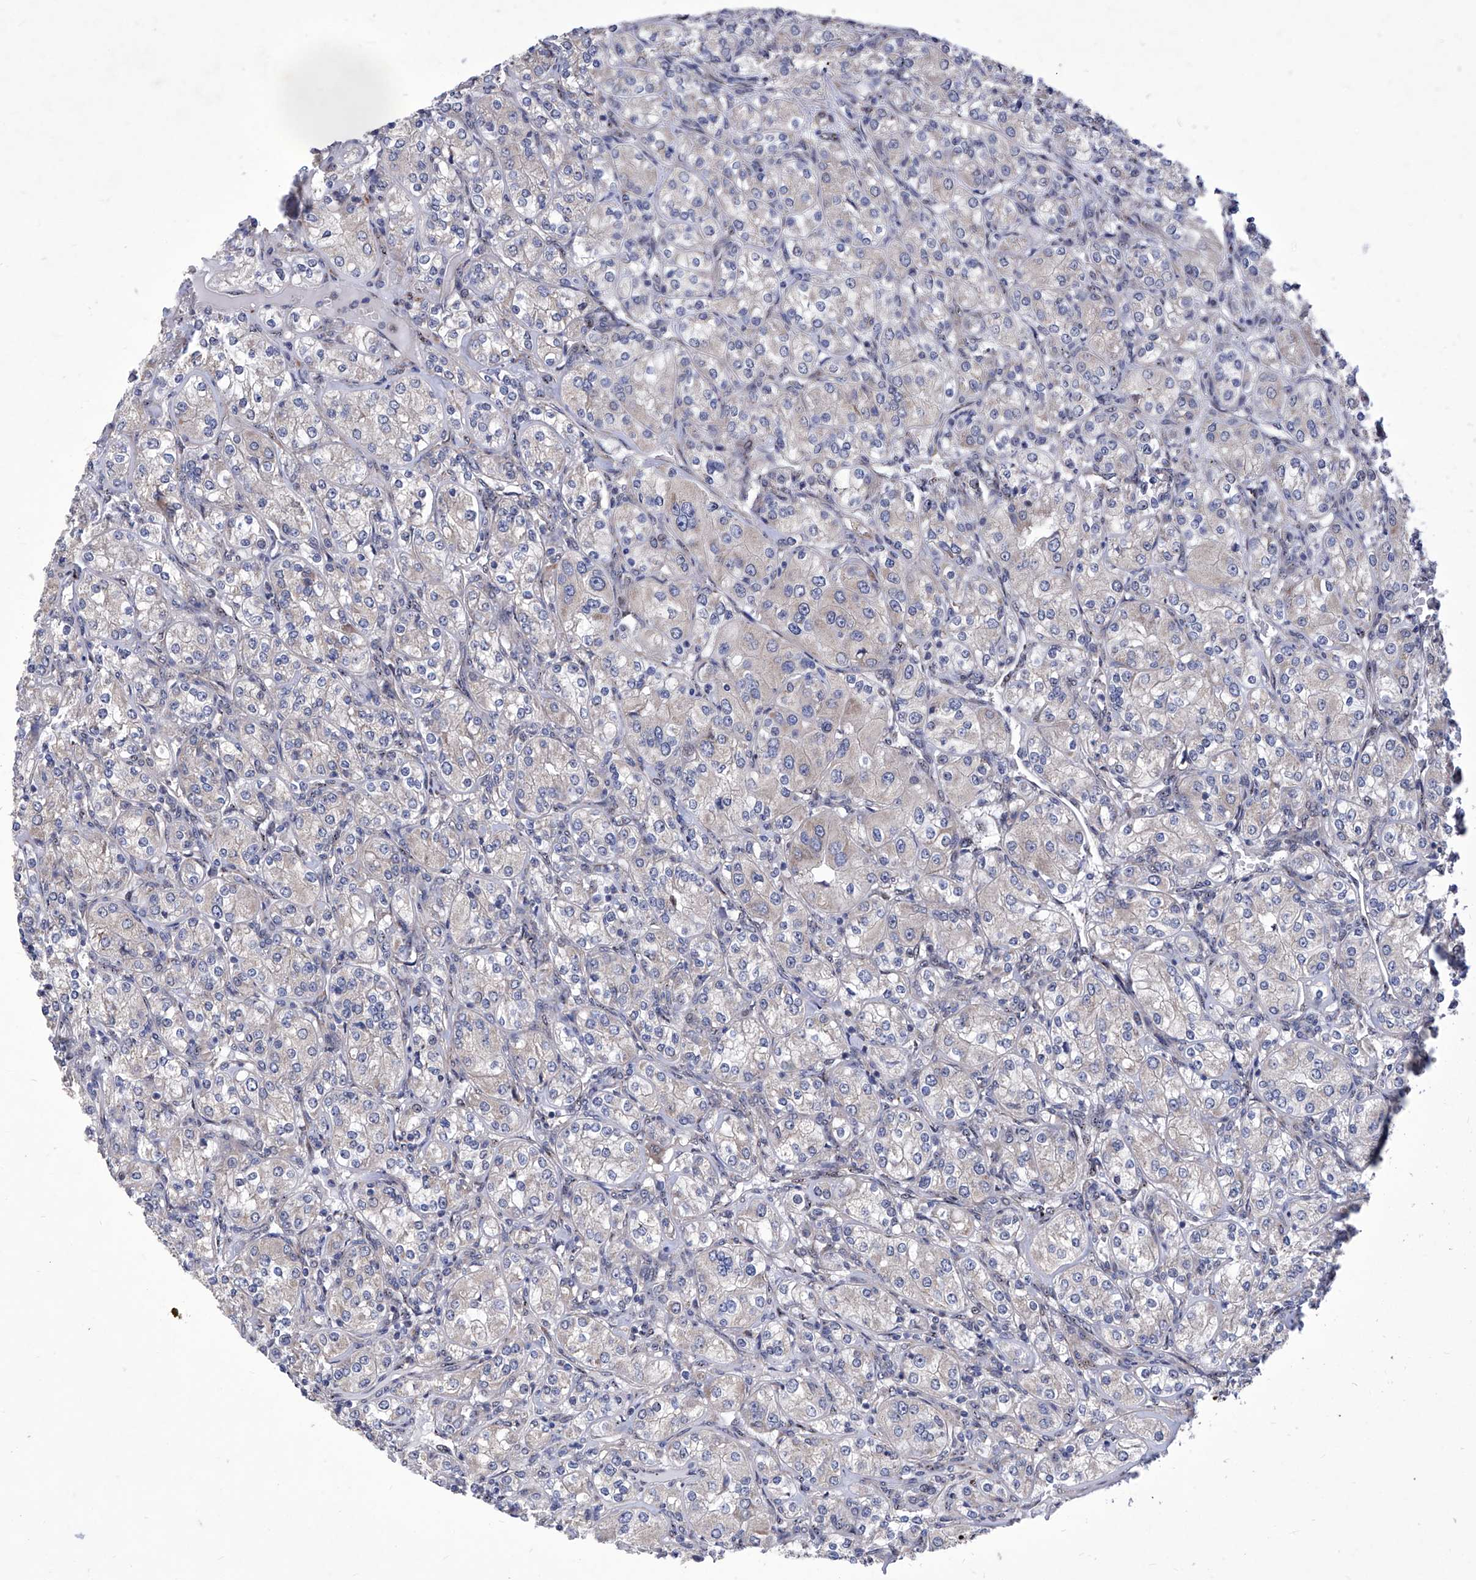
{"staining": {"intensity": "negative", "quantity": "none", "location": "none"}, "tissue": "renal cancer", "cell_type": "Tumor cells", "image_type": "cancer", "snomed": [{"axis": "morphology", "description": "Adenocarcinoma, NOS"}, {"axis": "topography", "description": "Kidney"}], "caption": "Tumor cells are negative for protein expression in human renal adenocarcinoma.", "gene": "KTI12", "patient": {"sex": "male", "age": 77}}